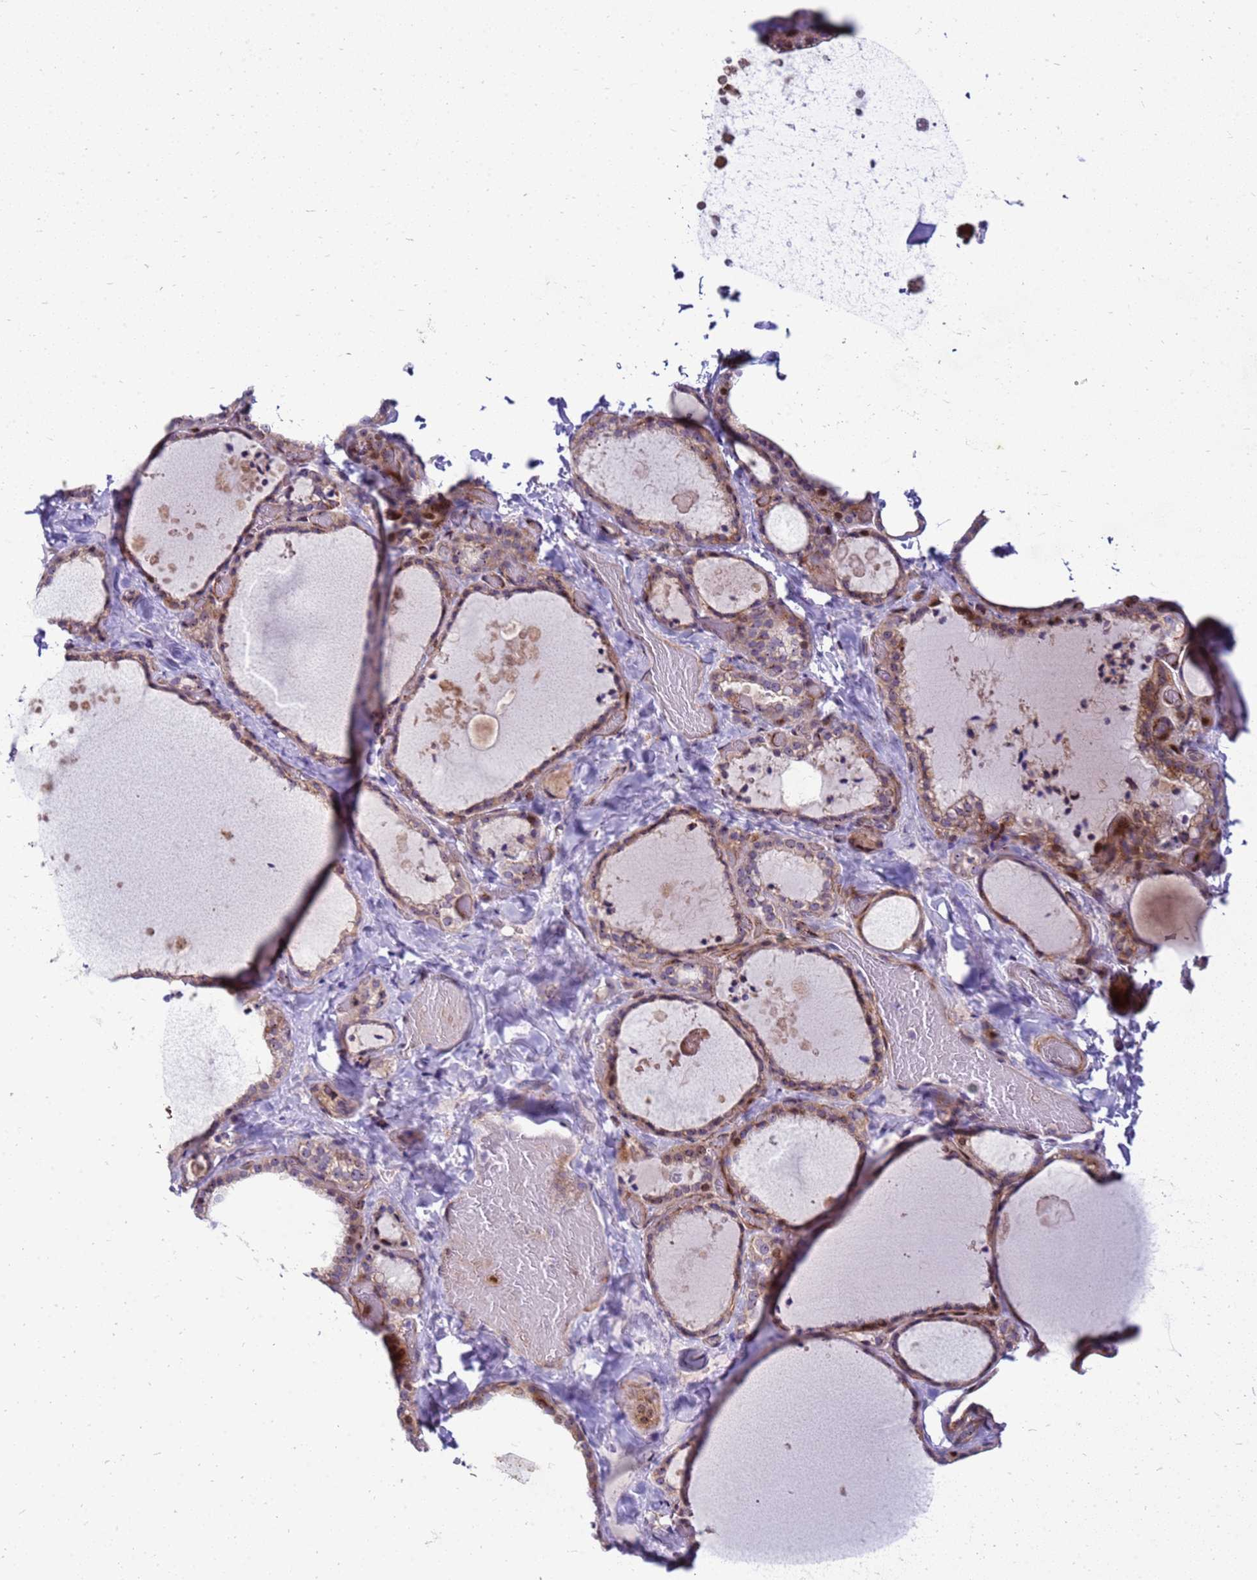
{"staining": {"intensity": "moderate", "quantity": "25%-75%", "location": "cytoplasmic/membranous"}, "tissue": "thyroid gland", "cell_type": "Glandular cells", "image_type": "normal", "snomed": [{"axis": "morphology", "description": "Normal tissue, NOS"}, {"axis": "topography", "description": "Thyroid gland"}], "caption": "Protein staining exhibits moderate cytoplasmic/membranous staining in approximately 25%-75% of glandular cells in benign thyroid gland. (brown staining indicates protein expression, while blue staining denotes nuclei).", "gene": "RSPO1", "patient": {"sex": "female", "age": 44}}